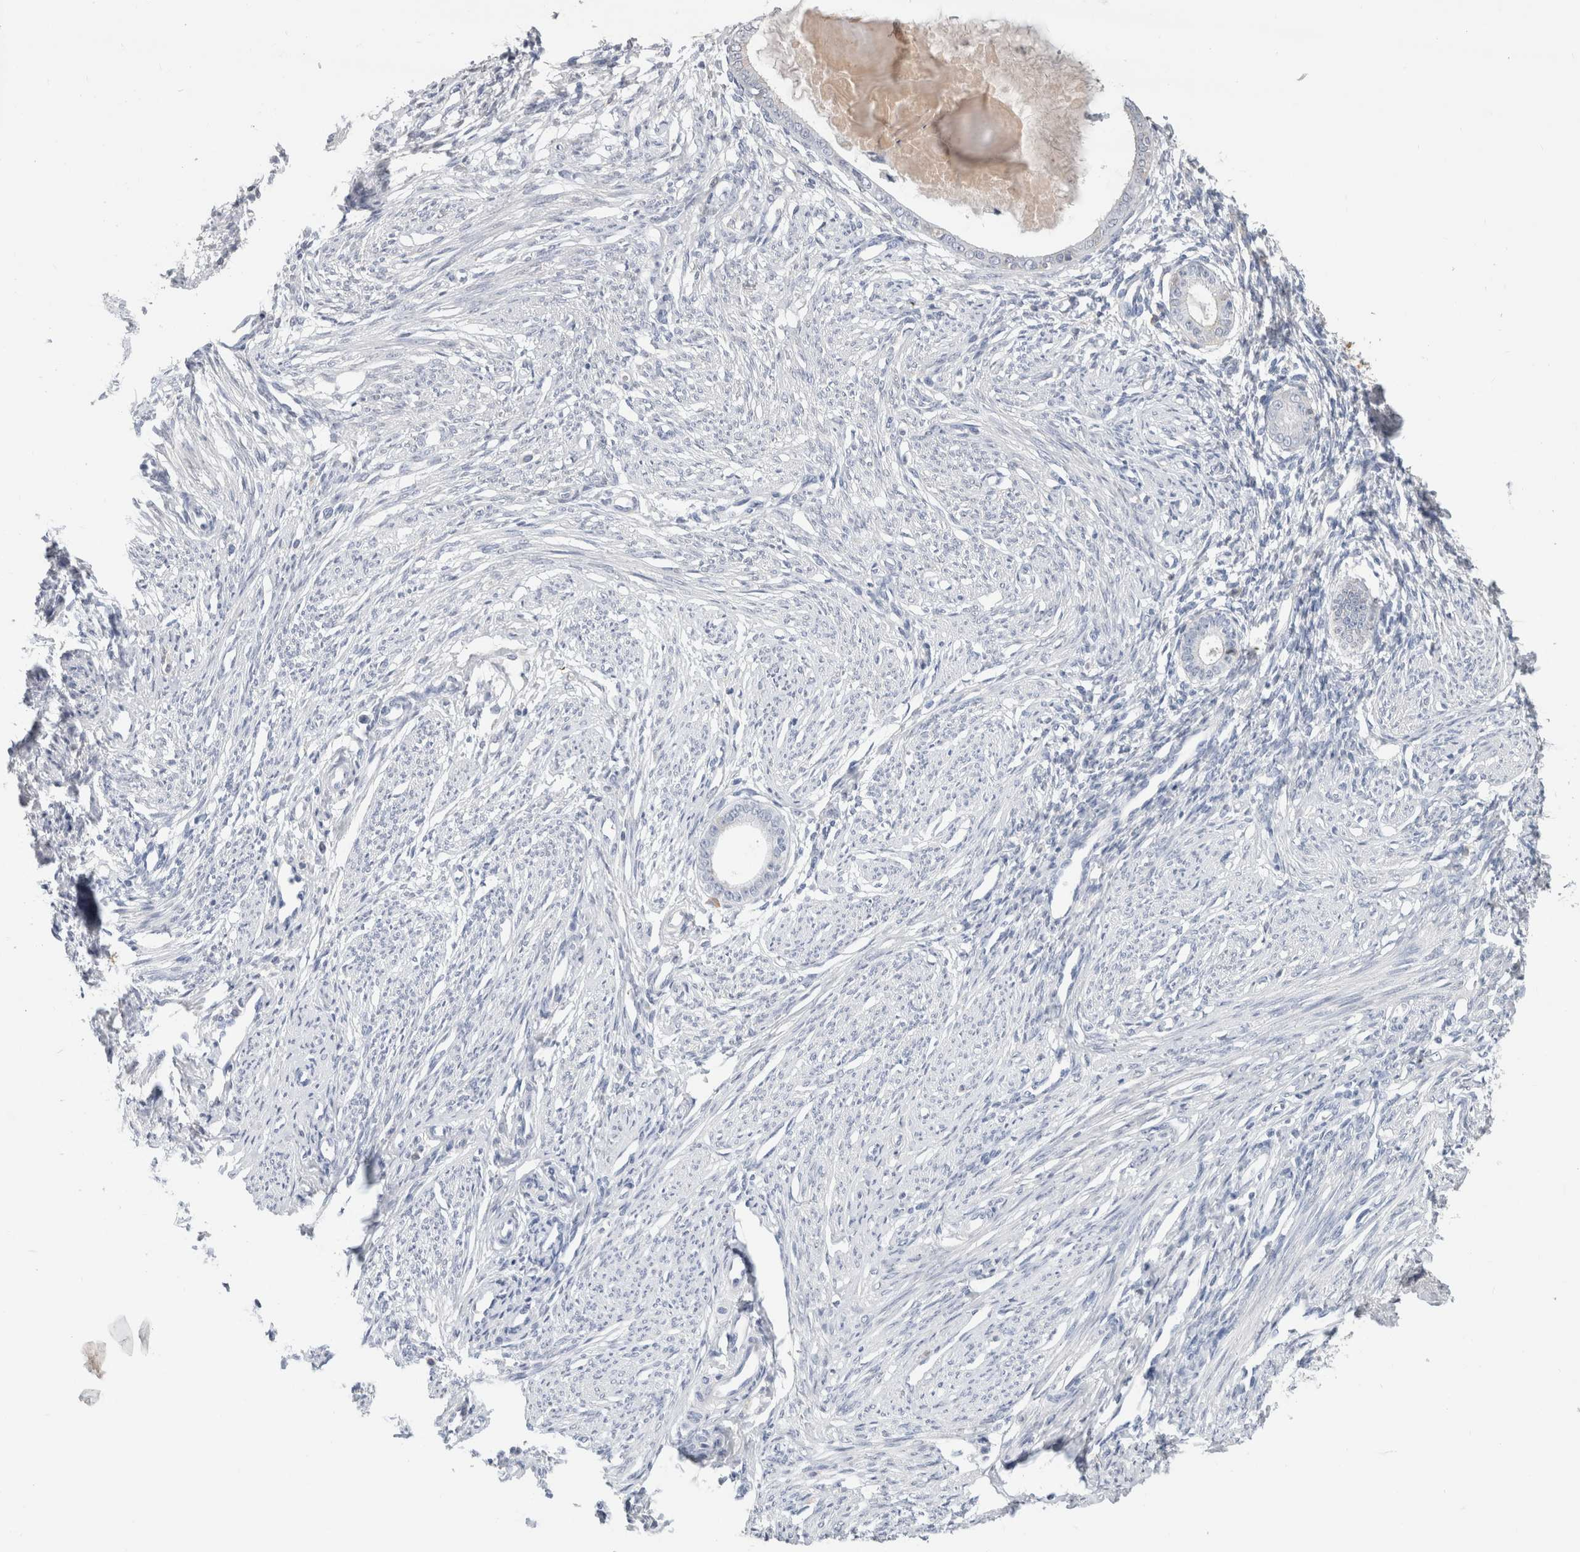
{"staining": {"intensity": "negative", "quantity": "none", "location": "none"}, "tissue": "endometrium", "cell_type": "Cells in endometrial stroma", "image_type": "normal", "snomed": [{"axis": "morphology", "description": "Normal tissue, NOS"}, {"axis": "topography", "description": "Endometrium"}], "caption": "IHC photomicrograph of benign endometrium: endometrium stained with DAB demonstrates no significant protein expression in cells in endometrial stroma.", "gene": "SCGB1A1", "patient": {"sex": "female", "age": 56}}